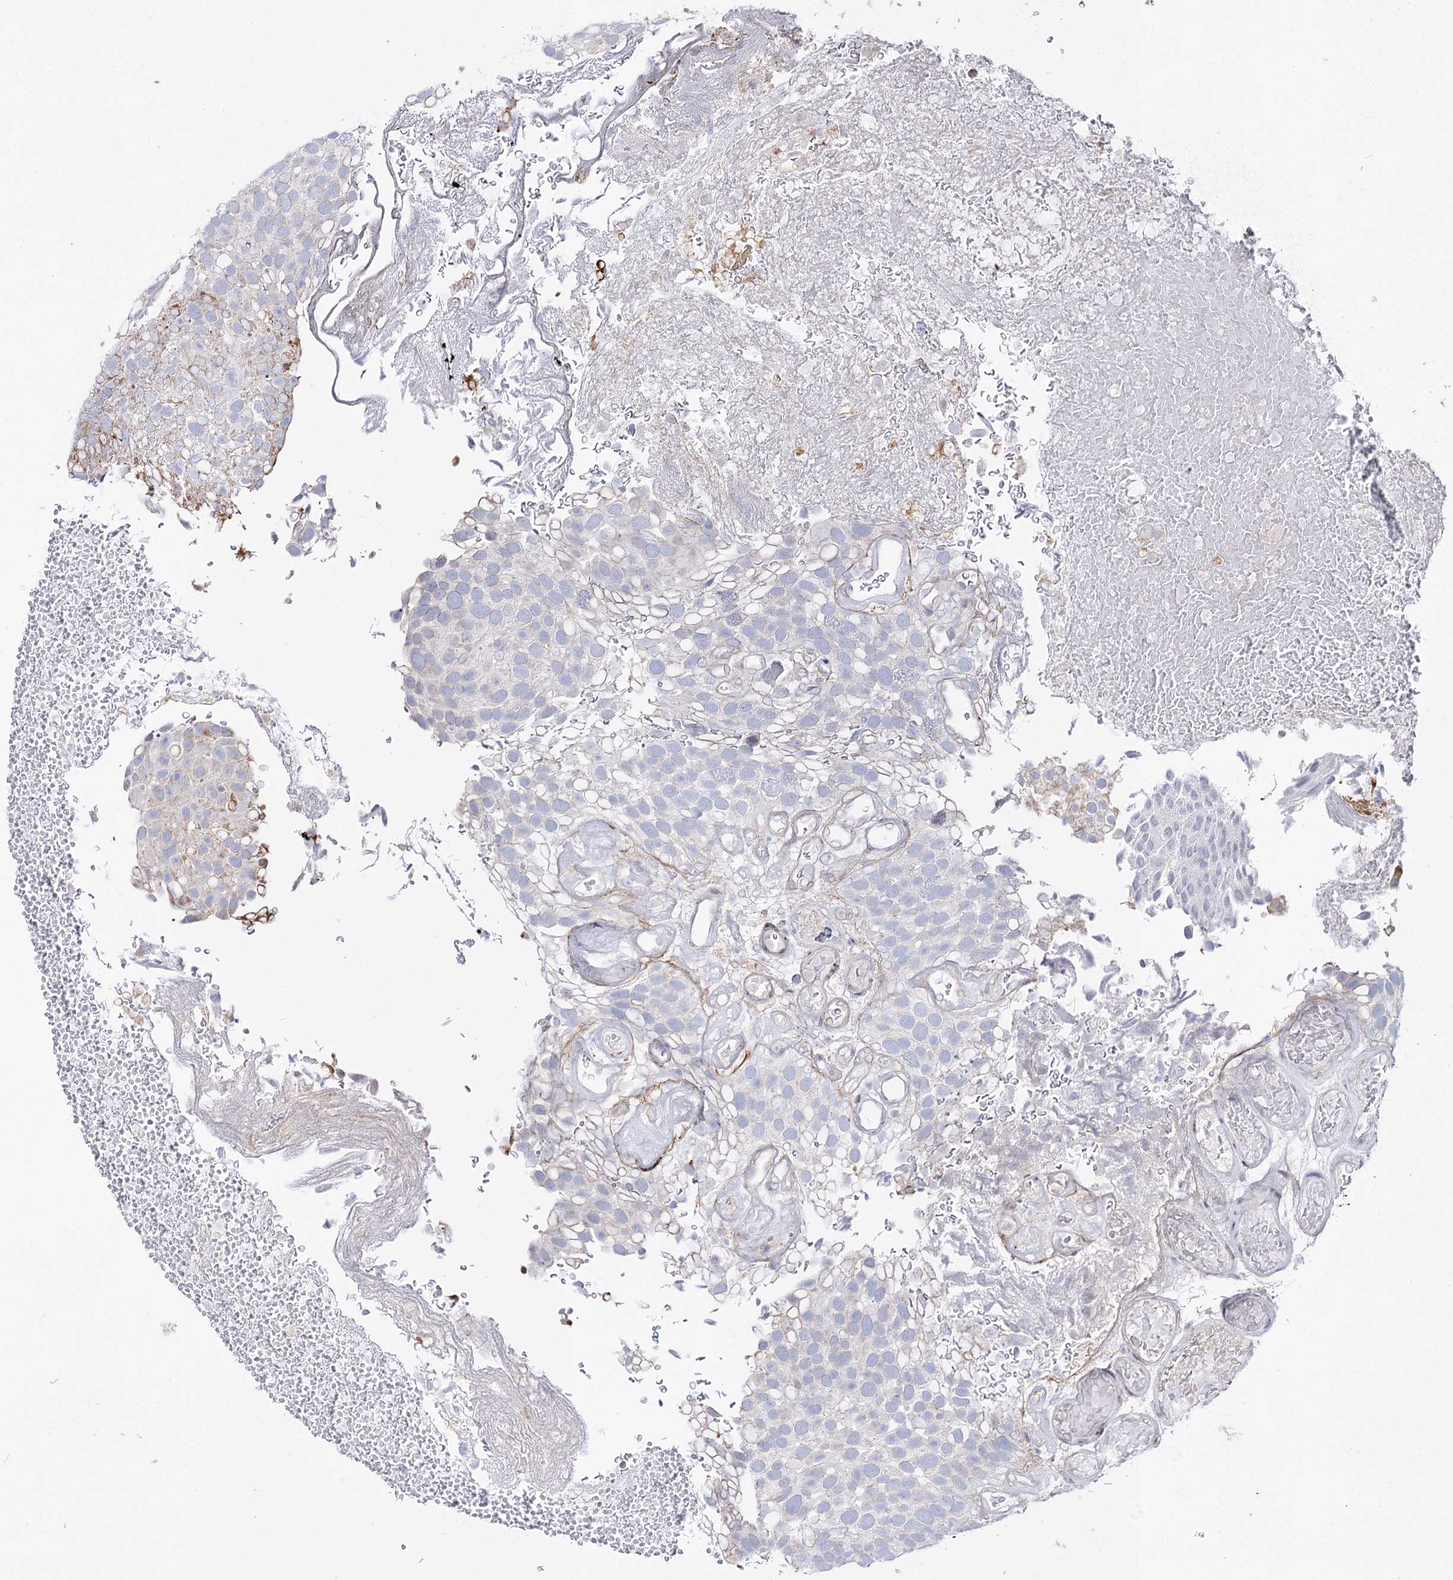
{"staining": {"intensity": "negative", "quantity": "none", "location": "none"}, "tissue": "urothelial cancer", "cell_type": "Tumor cells", "image_type": "cancer", "snomed": [{"axis": "morphology", "description": "Urothelial carcinoma, Low grade"}, {"axis": "topography", "description": "Urinary bladder"}], "caption": "Immunohistochemistry (IHC) image of urothelial cancer stained for a protein (brown), which shows no expression in tumor cells.", "gene": "C11orf80", "patient": {"sex": "male", "age": 78}}